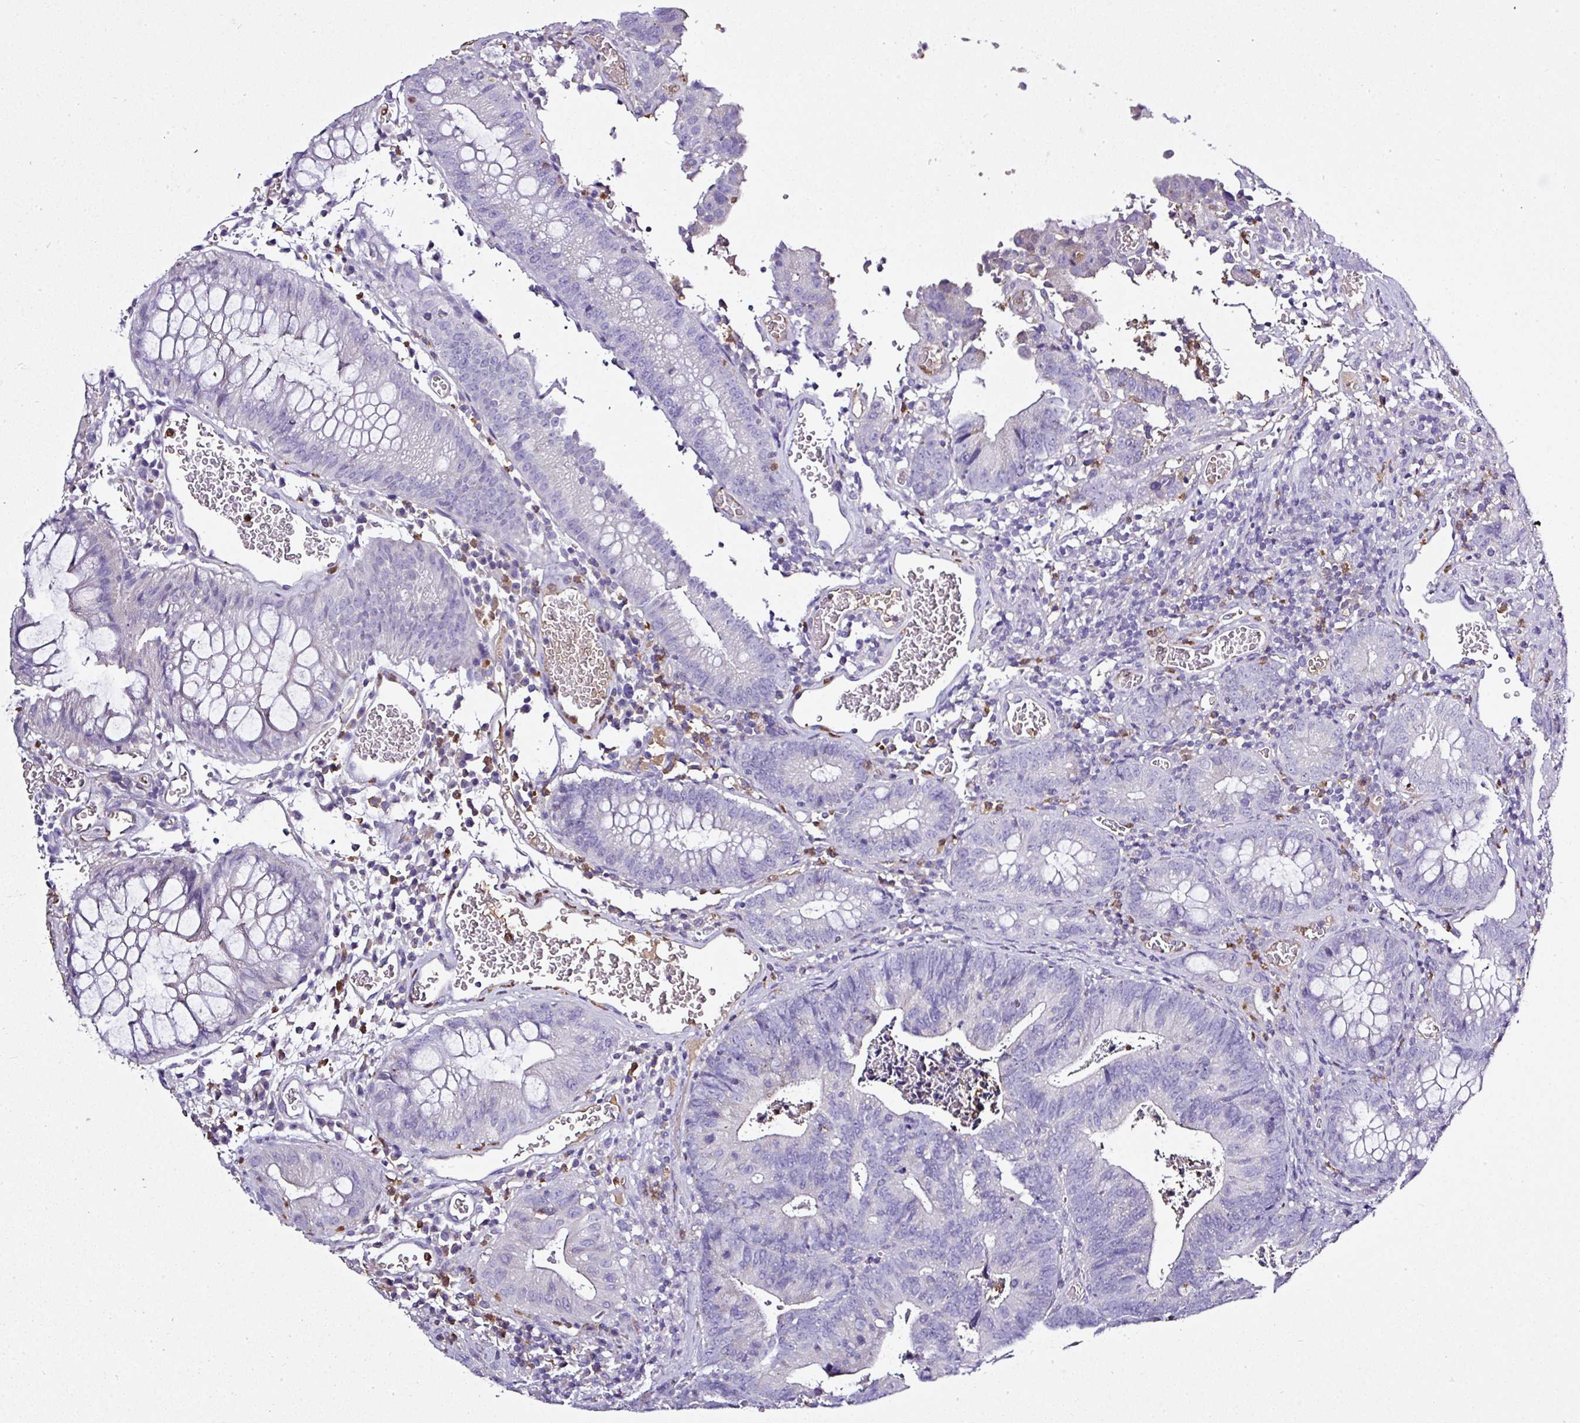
{"staining": {"intensity": "negative", "quantity": "none", "location": "none"}, "tissue": "colorectal cancer", "cell_type": "Tumor cells", "image_type": "cancer", "snomed": [{"axis": "morphology", "description": "Adenocarcinoma, NOS"}, {"axis": "topography", "description": "Colon"}], "caption": "IHC of human colorectal cancer demonstrates no expression in tumor cells.", "gene": "CAB39L", "patient": {"sex": "female", "age": 57}}